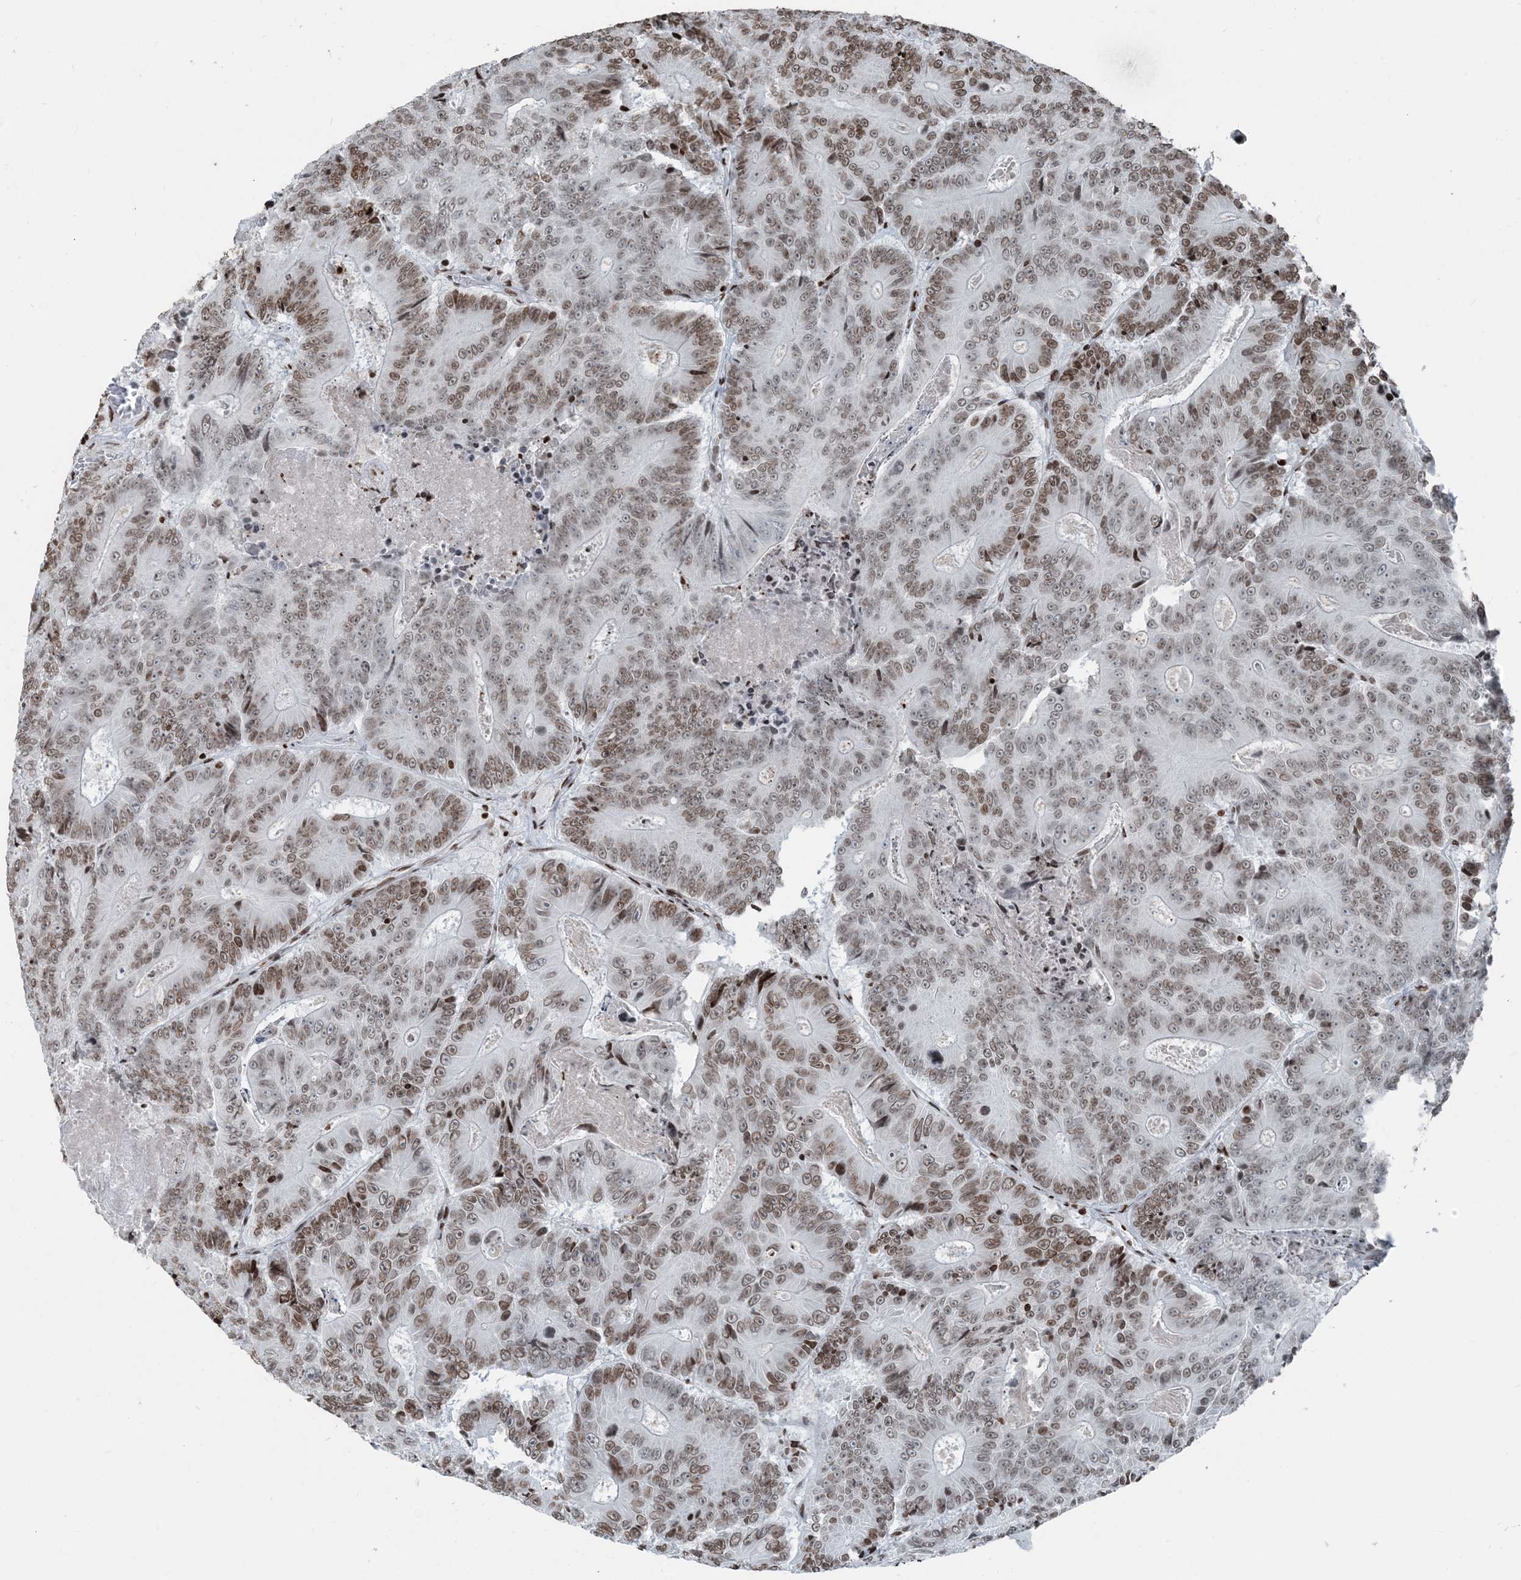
{"staining": {"intensity": "moderate", "quantity": ">75%", "location": "nuclear"}, "tissue": "colorectal cancer", "cell_type": "Tumor cells", "image_type": "cancer", "snomed": [{"axis": "morphology", "description": "Adenocarcinoma, NOS"}, {"axis": "topography", "description": "Colon"}], "caption": "Colorectal cancer was stained to show a protein in brown. There is medium levels of moderate nuclear expression in about >75% of tumor cells.", "gene": "H3-3B", "patient": {"sex": "male", "age": 83}}